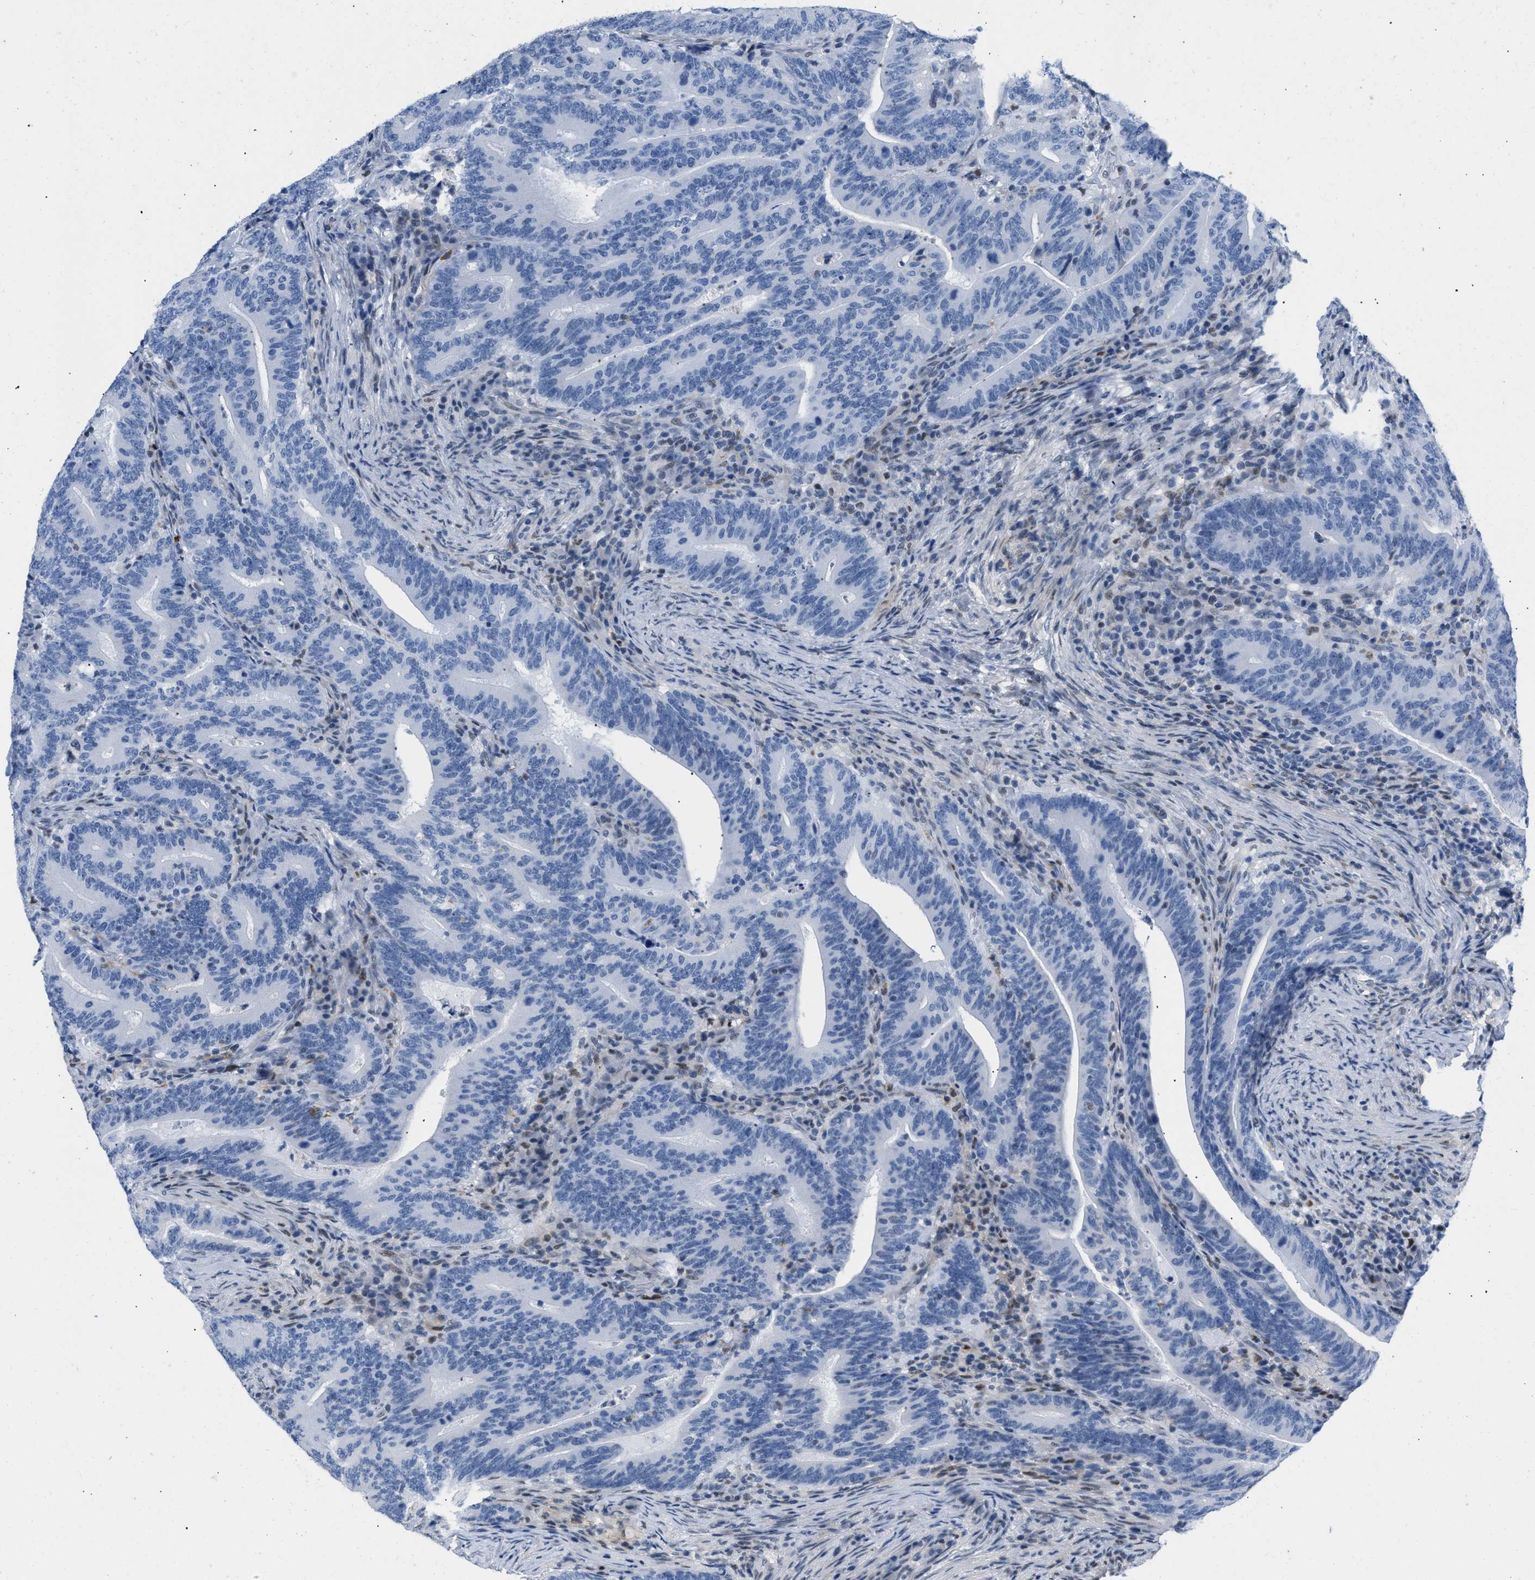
{"staining": {"intensity": "negative", "quantity": "none", "location": "none"}, "tissue": "colorectal cancer", "cell_type": "Tumor cells", "image_type": "cancer", "snomed": [{"axis": "morphology", "description": "Adenocarcinoma, NOS"}, {"axis": "topography", "description": "Colon"}], "caption": "This is an immunohistochemistry photomicrograph of human colorectal adenocarcinoma. There is no staining in tumor cells.", "gene": "BOLL", "patient": {"sex": "female", "age": 66}}